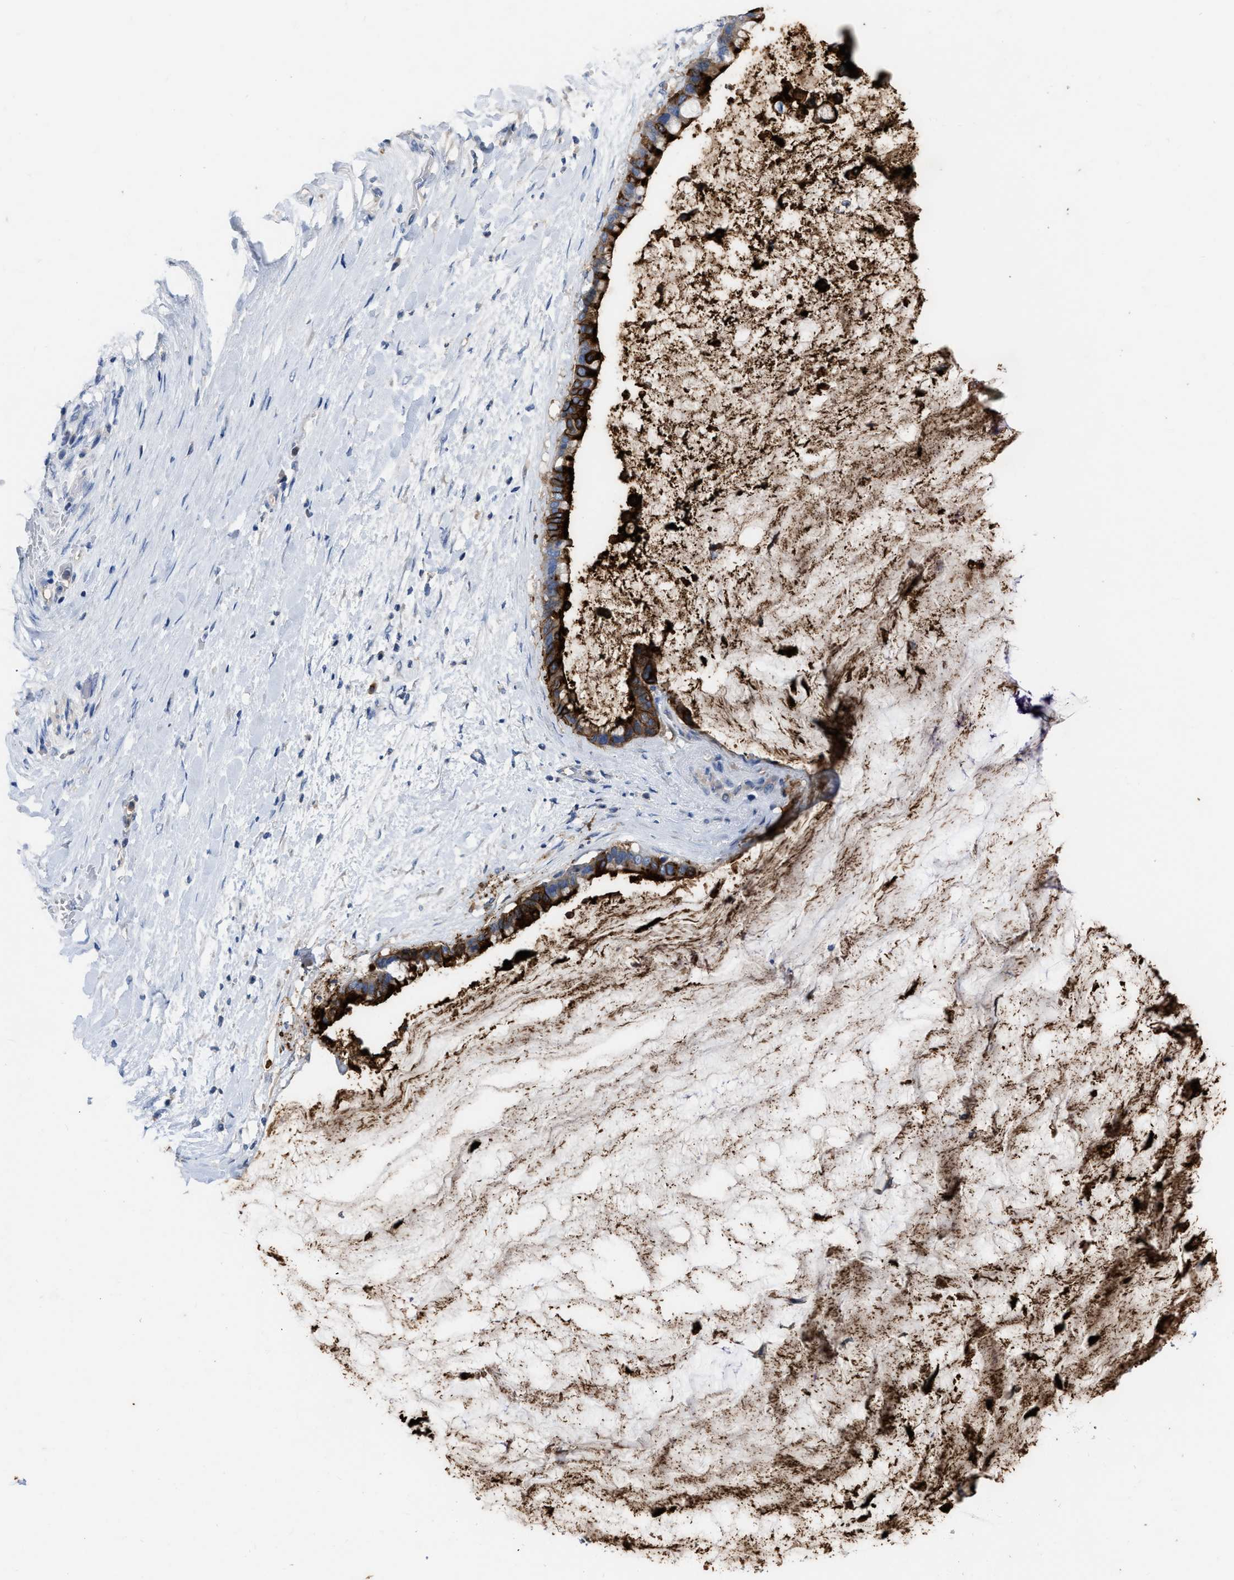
{"staining": {"intensity": "strong", "quantity": ">75%", "location": "cytoplasmic/membranous"}, "tissue": "pancreatic cancer", "cell_type": "Tumor cells", "image_type": "cancer", "snomed": [{"axis": "morphology", "description": "Adenocarcinoma, NOS"}, {"axis": "topography", "description": "Pancreas"}], "caption": "There is high levels of strong cytoplasmic/membranous staining in tumor cells of pancreatic cancer, as demonstrated by immunohistochemical staining (brown color).", "gene": "CEACAM5", "patient": {"sex": "male", "age": 41}}